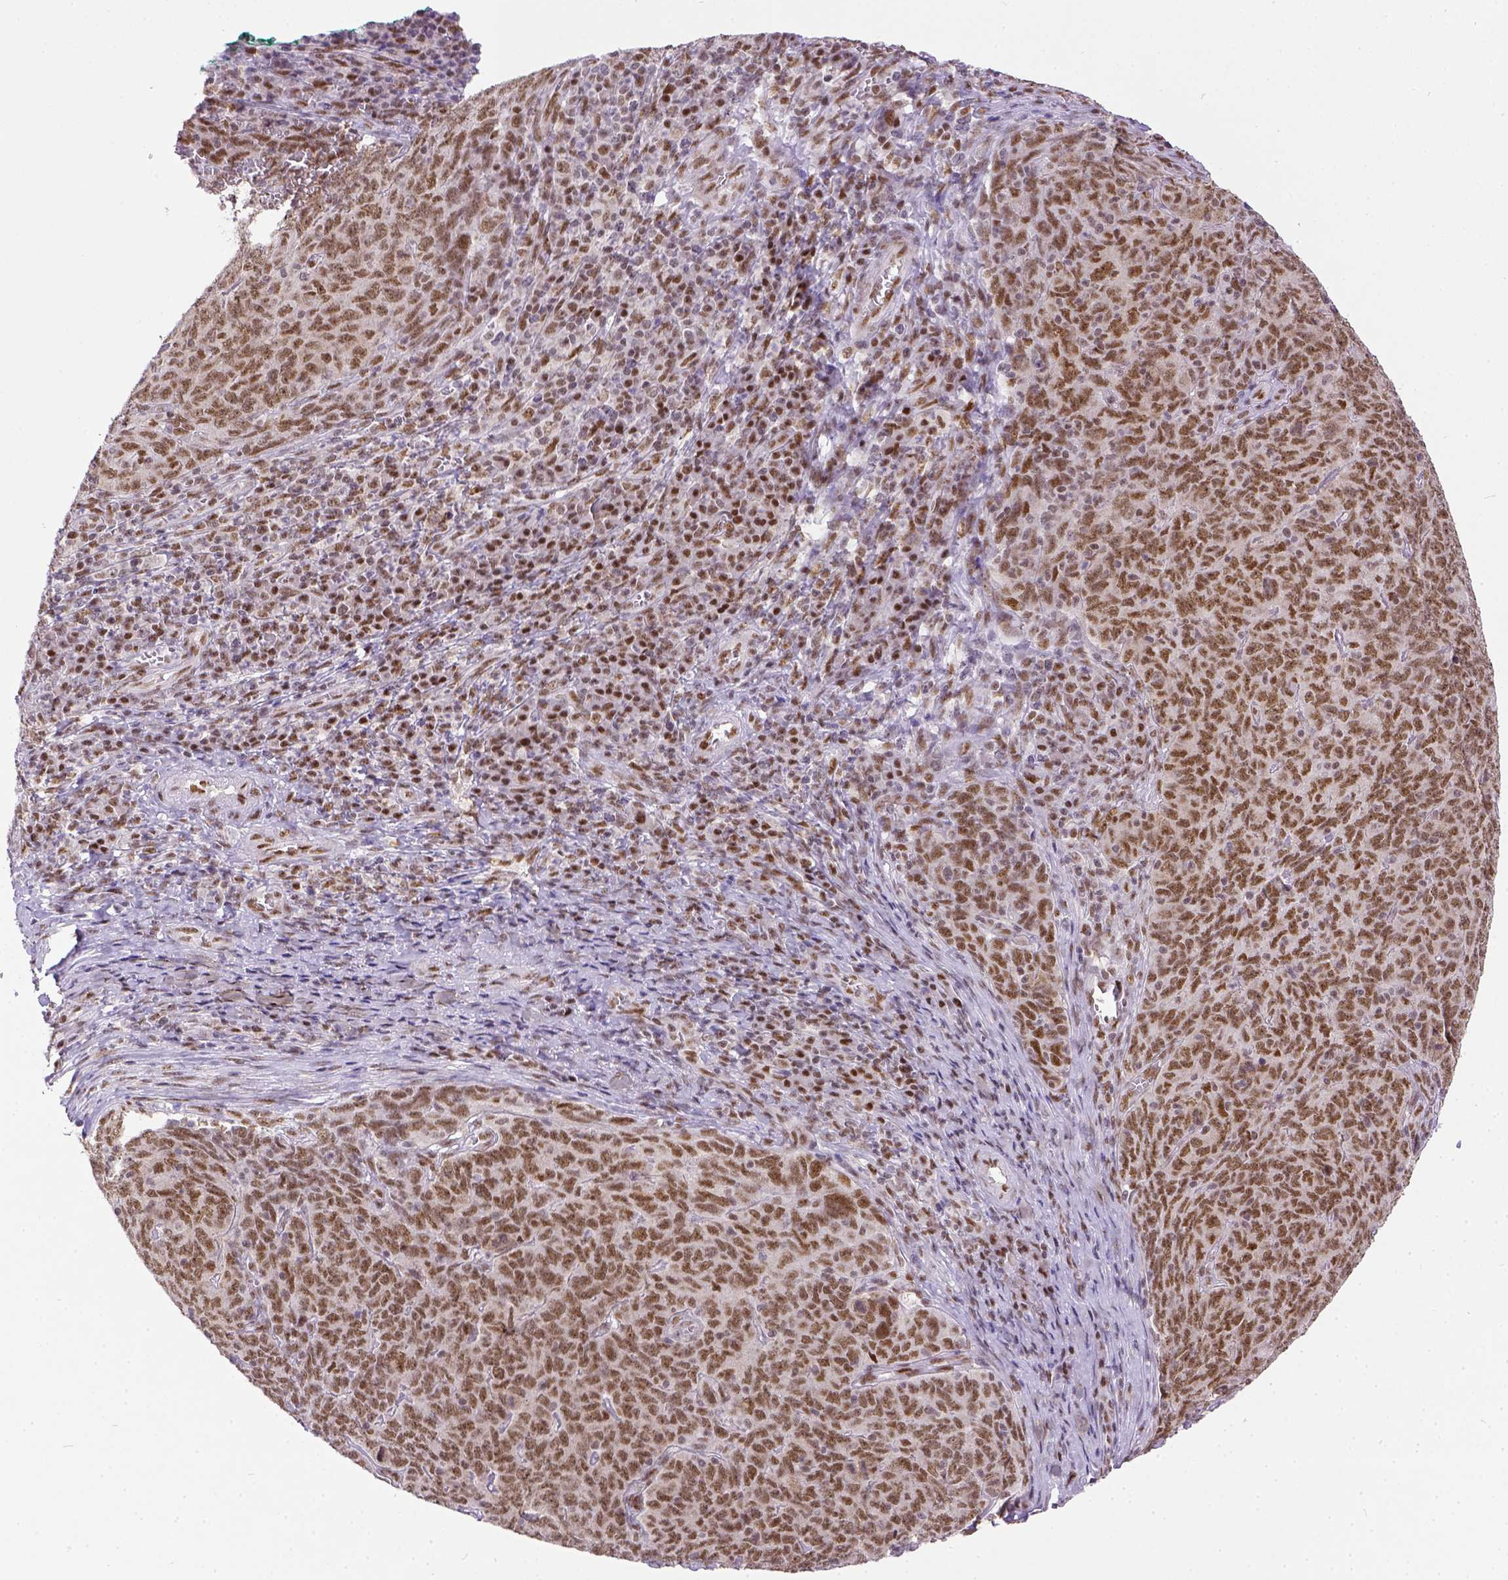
{"staining": {"intensity": "moderate", "quantity": ">75%", "location": "nuclear"}, "tissue": "skin cancer", "cell_type": "Tumor cells", "image_type": "cancer", "snomed": [{"axis": "morphology", "description": "Squamous cell carcinoma, NOS"}, {"axis": "topography", "description": "Skin"}, {"axis": "topography", "description": "Anal"}], "caption": "About >75% of tumor cells in skin cancer (squamous cell carcinoma) exhibit moderate nuclear protein positivity as visualized by brown immunohistochemical staining.", "gene": "ERCC1", "patient": {"sex": "female", "age": 51}}